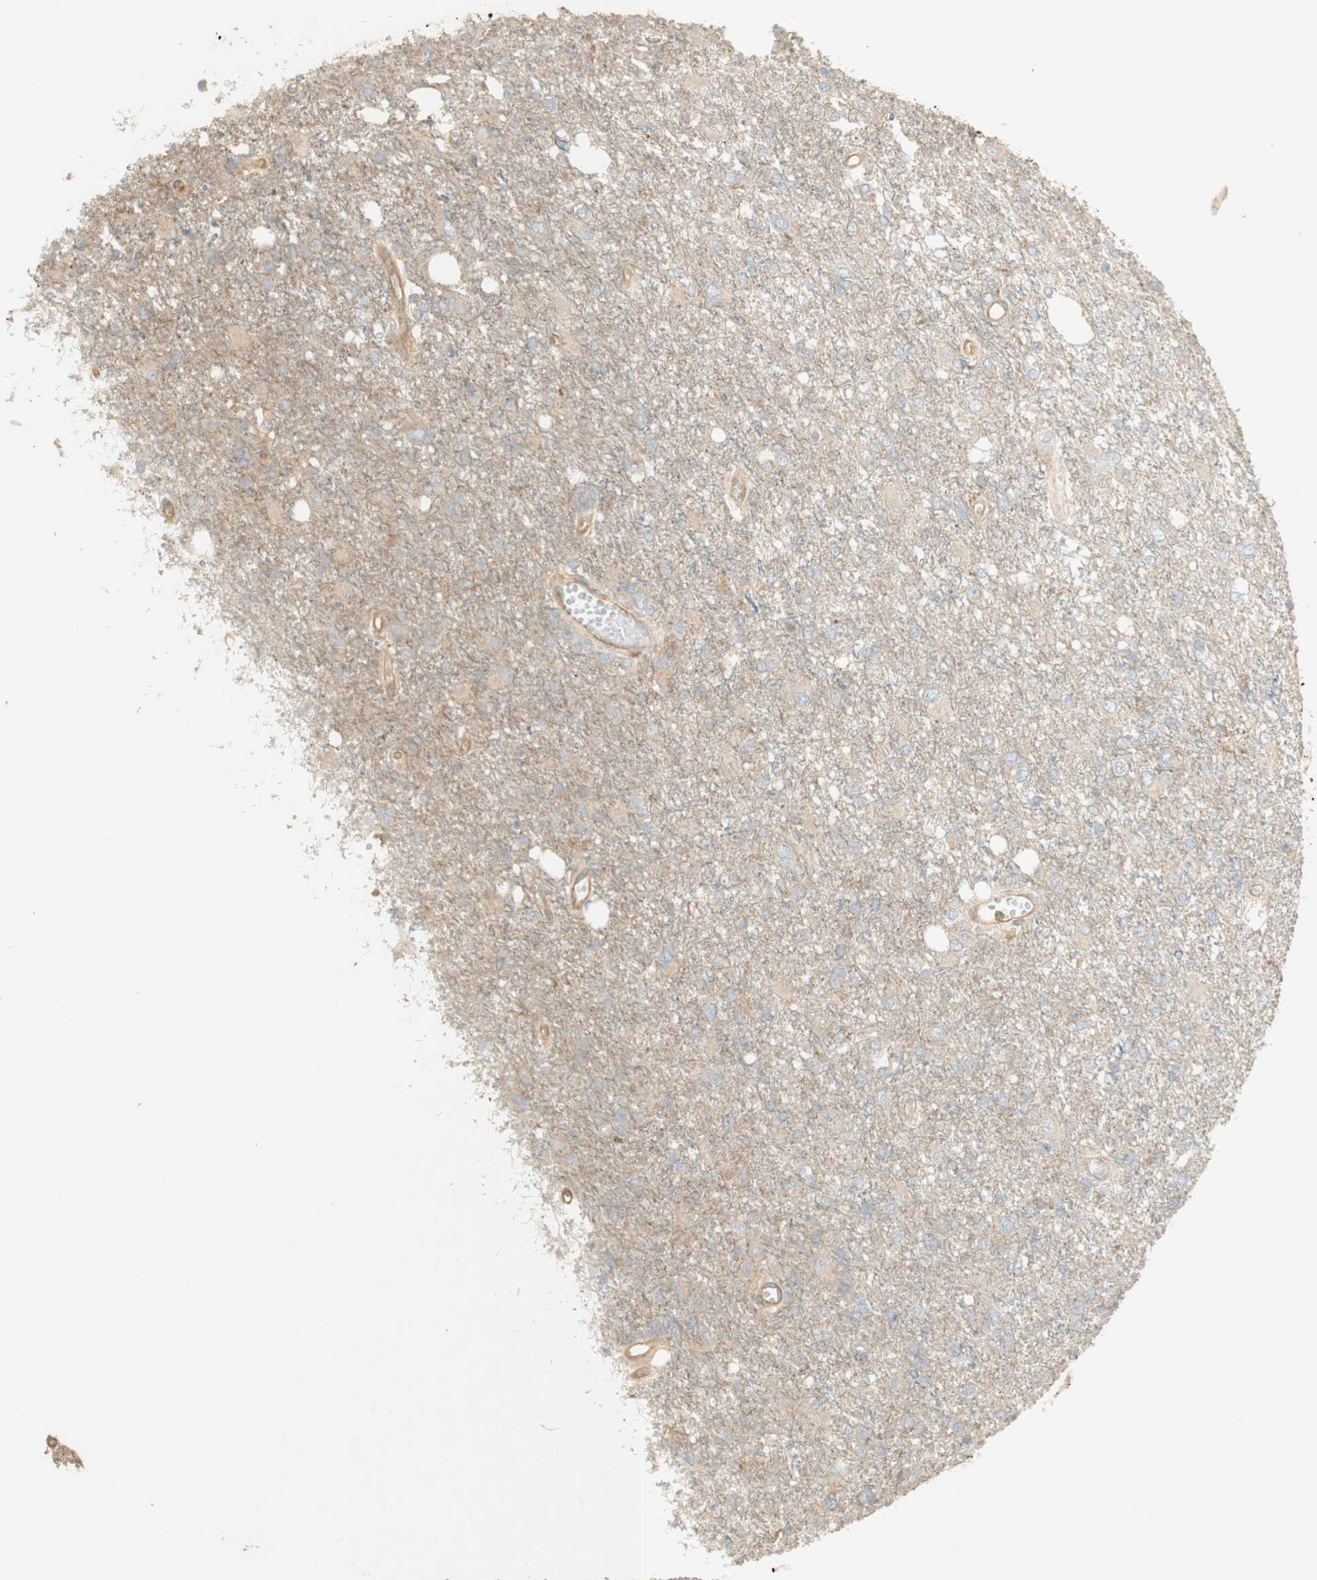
{"staining": {"intensity": "weak", "quantity": ">75%", "location": "cytoplasmic/membranous"}, "tissue": "glioma", "cell_type": "Tumor cells", "image_type": "cancer", "snomed": [{"axis": "morphology", "description": "Glioma, malignant, High grade"}, {"axis": "topography", "description": "Brain"}], "caption": "Human malignant high-grade glioma stained with a brown dye reveals weak cytoplasmic/membranous positive positivity in about >75% of tumor cells.", "gene": "IKBKG", "patient": {"sex": "female", "age": 59}}